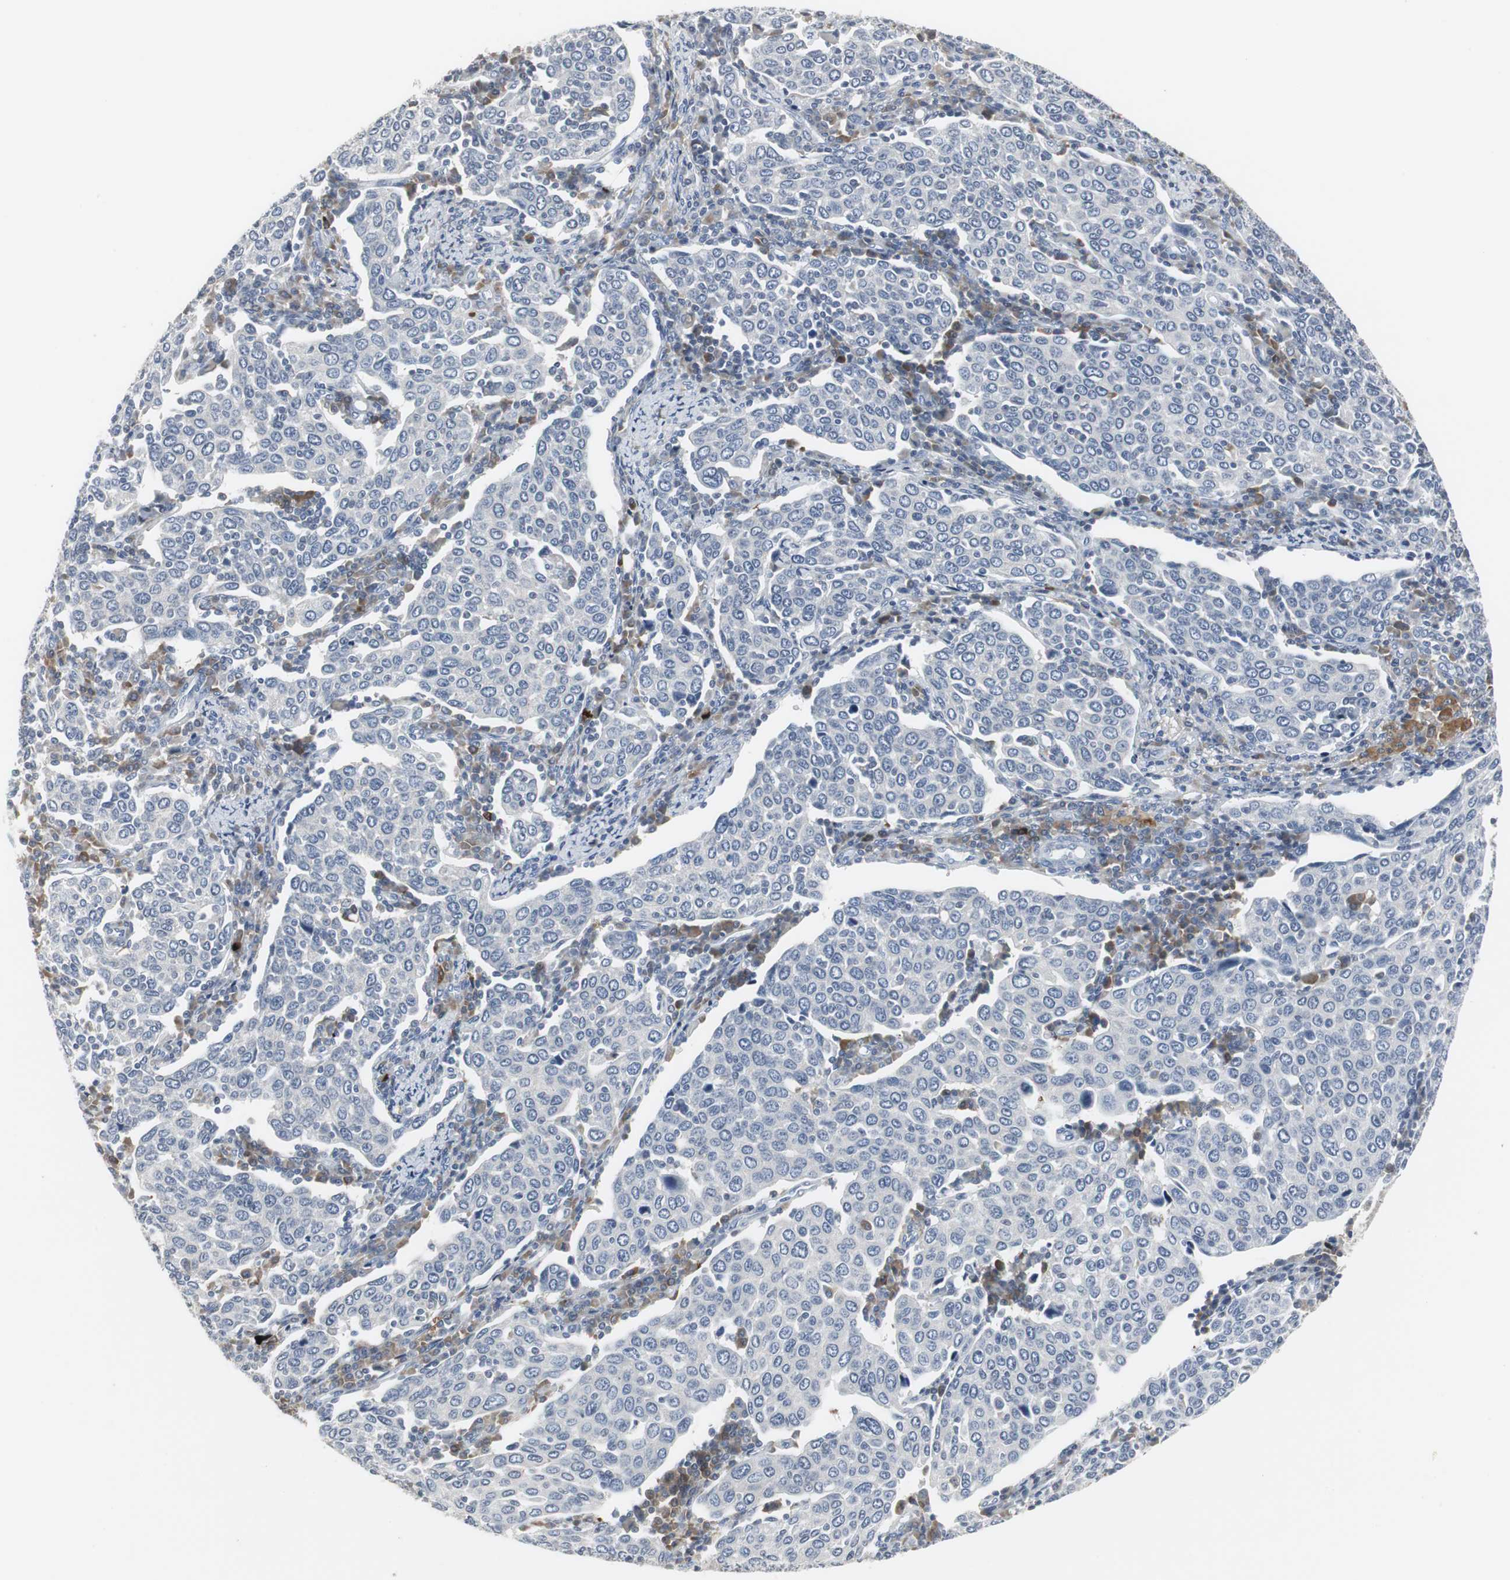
{"staining": {"intensity": "negative", "quantity": "none", "location": "none"}, "tissue": "cervical cancer", "cell_type": "Tumor cells", "image_type": "cancer", "snomed": [{"axis": "morphology", "description": "Squamous cell carcinoma, NOS"}, {"axis": "topography", "description": "Cervix"}], "caption": "Immunohistochemical staining of cervical cancer exhibits no significant staining in tumor cells. (Brightfield microscopy of DAB (3,3'-diaminobenzidine) IHC at high magnification).", "gene": "PI15", "patient": {"sex": "female", "age": 40}}